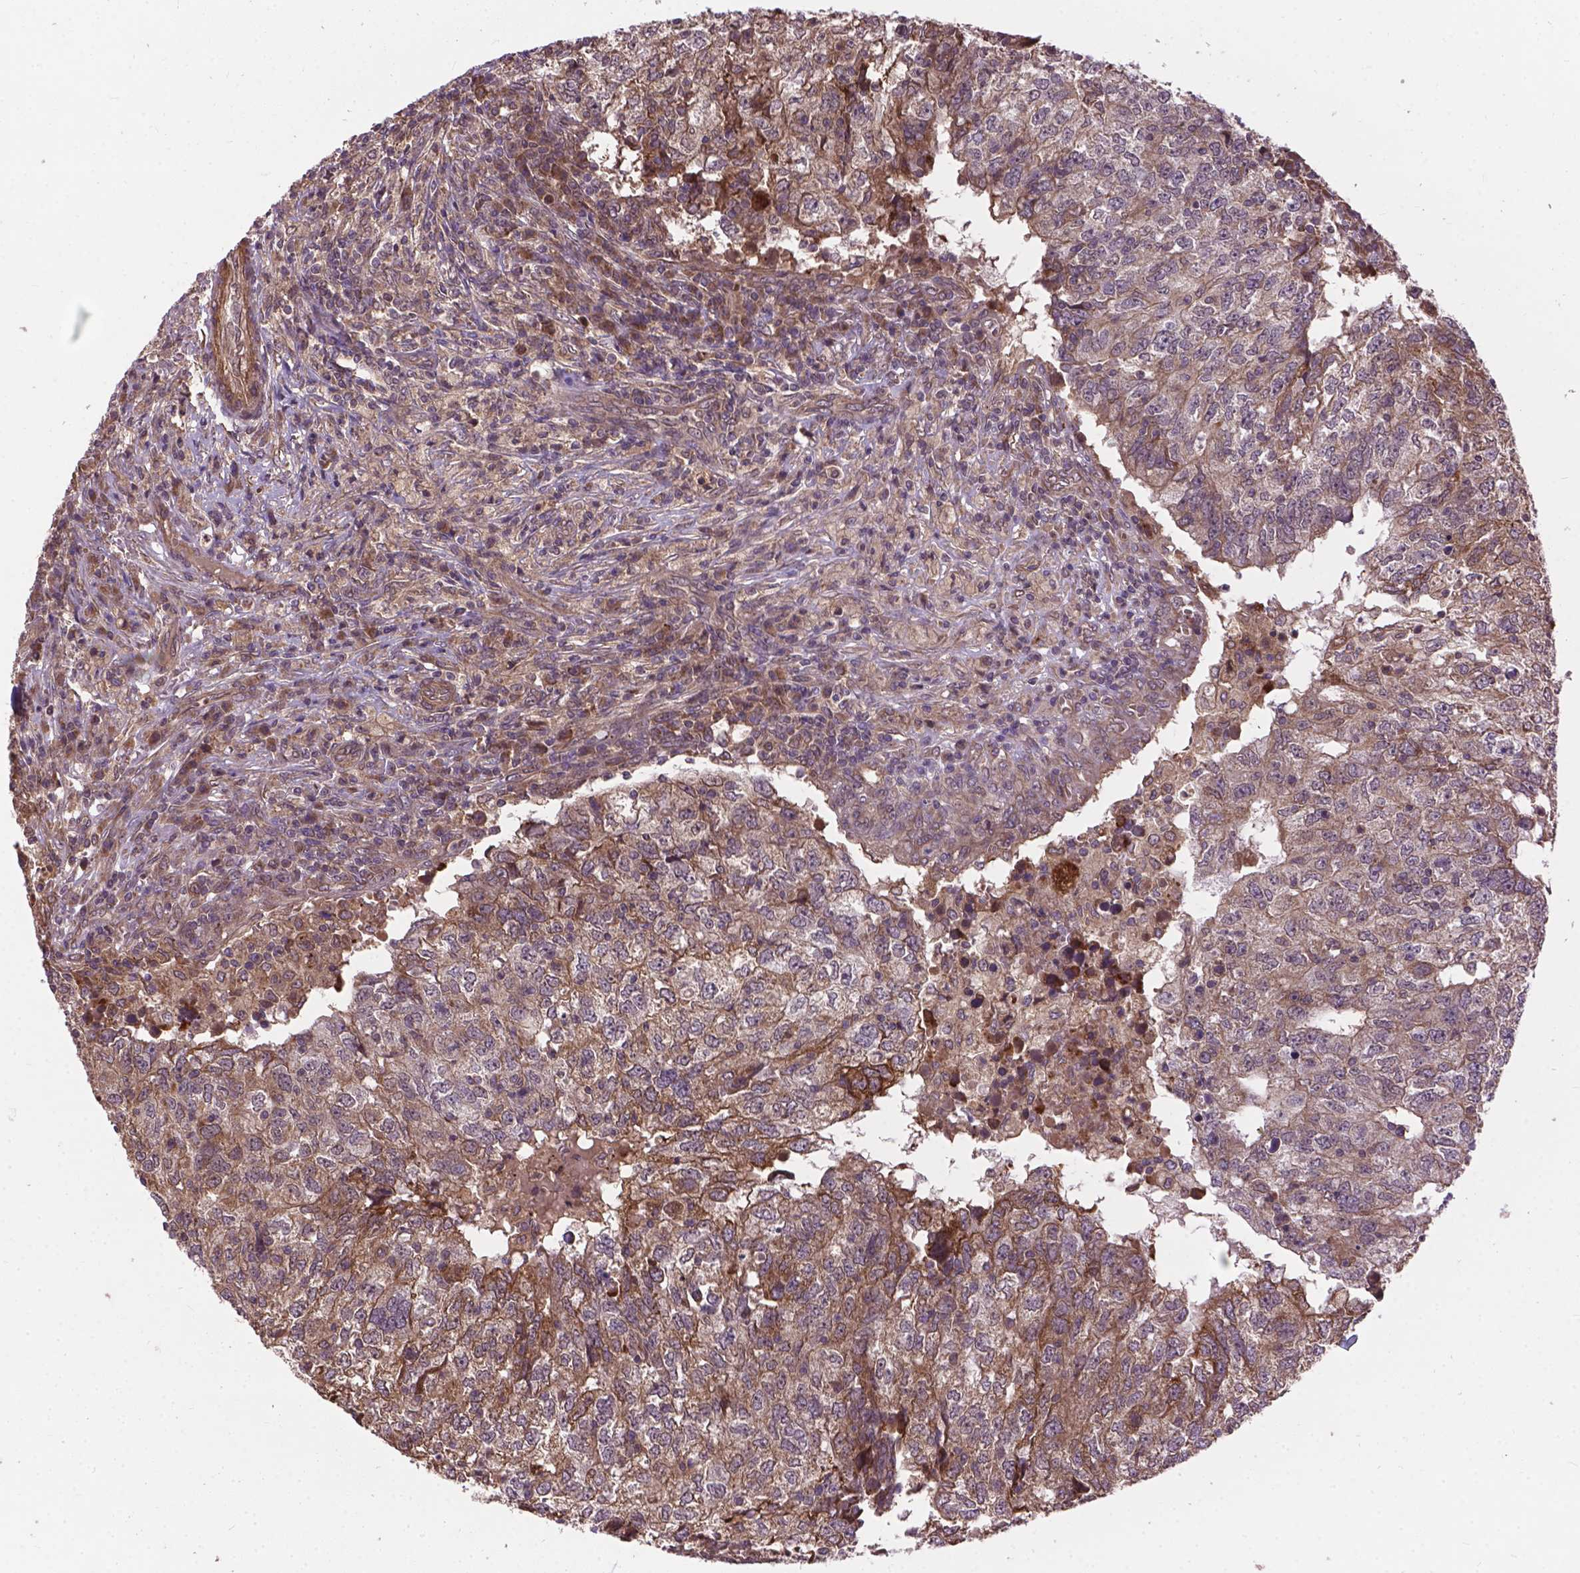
{"staining": {"intensity": "moderate", "quantity": ">75%", "location": "cytoplasmic/membranous"}, "tissue": "breast cancer", "cell_type": "Tumor cells", "image_type": "cancer", "snomed": [{"axis": "morphology", "description": "Duct carcinoma"}, {"axis": "topography", "description": "Breast"}], "caption": "Immunohistochemistry of breast invasive ductal carcinoma displays medium levels of moderate cytoplasmic/membranous positivity in approximately >75% of tumor cells.", "gene": "ZNF616", "patient": {"sex": "female", "age": 30}}